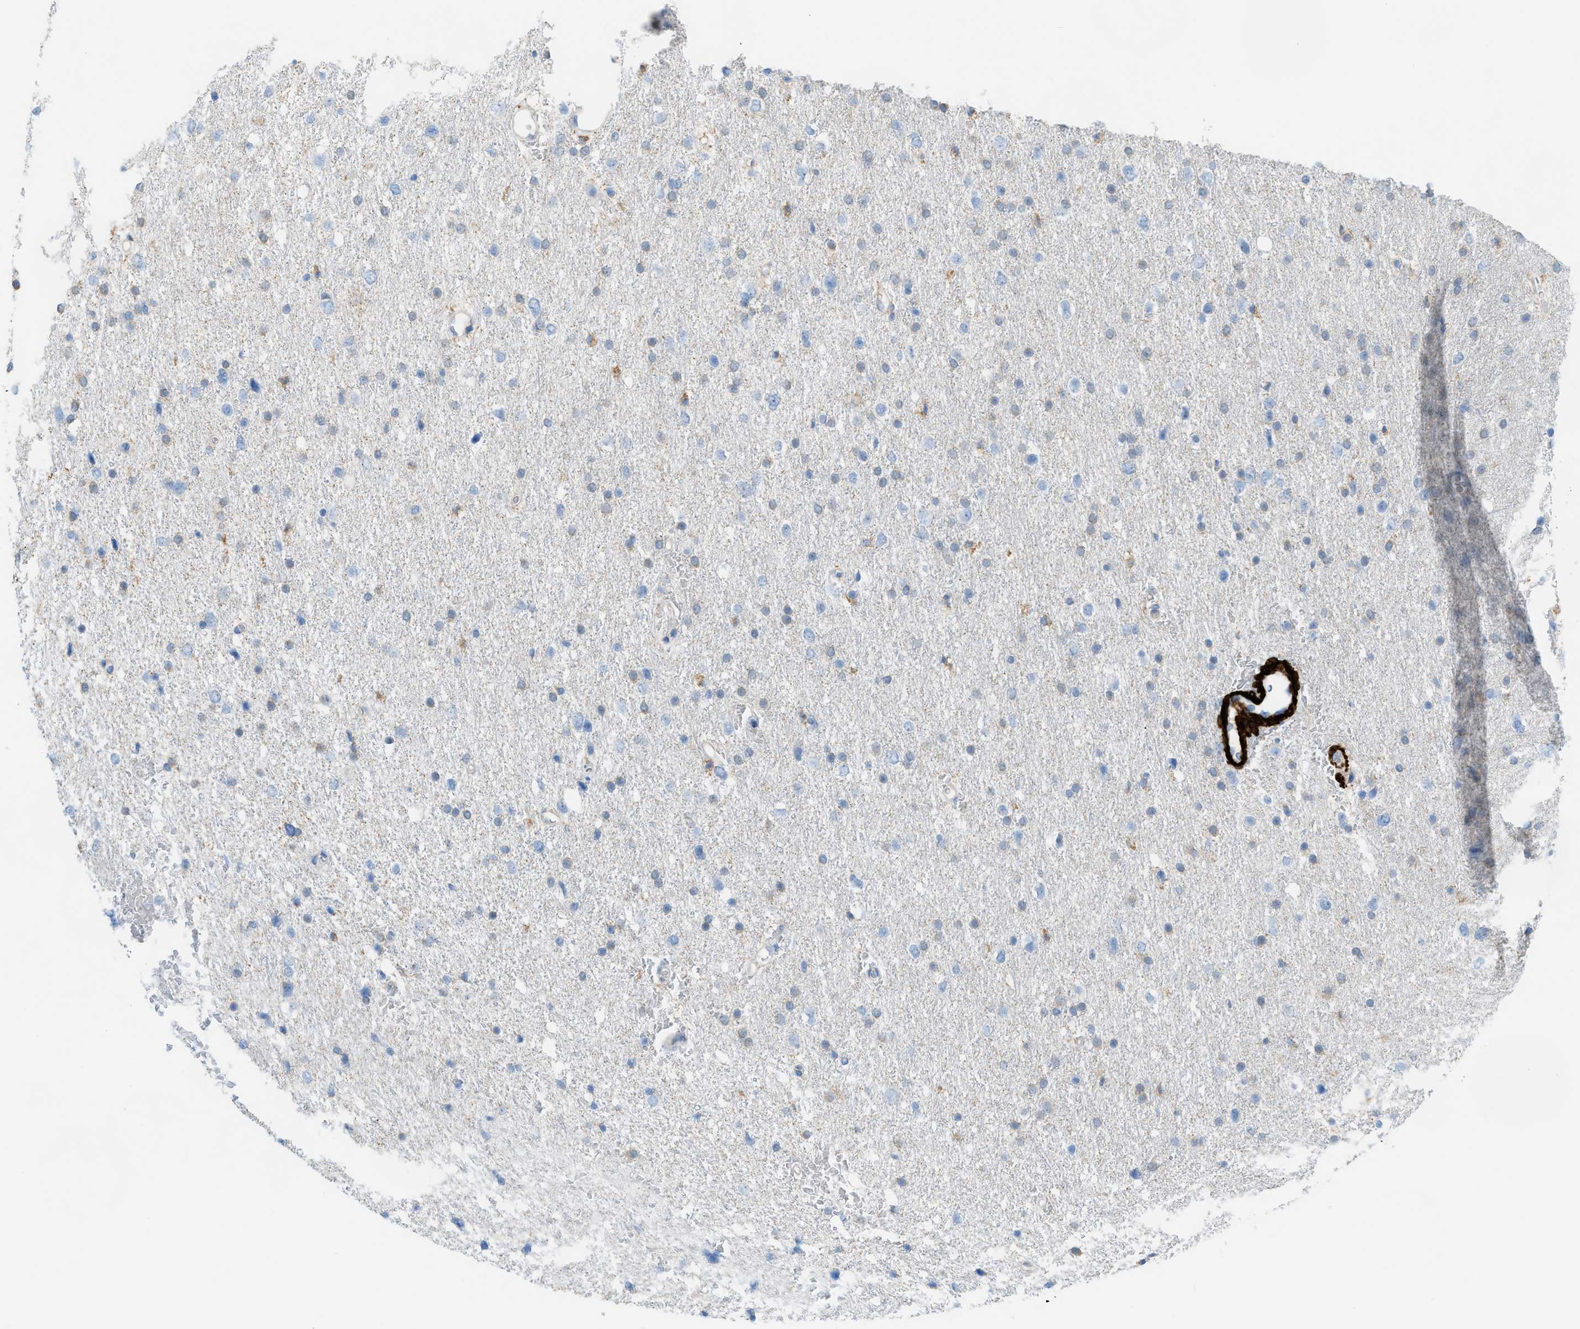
{"staining": {"intensity": "weak", "quantity": "<25%", "location": "cytoplasmic/membranous"}, "tissue": "glioma", "cell_type": "Tumor cells", "image_type": "cancer", "snomed": [{"axis": "morphology", "description": "Glioma, malignant, Low grade"}, {"axis": "topography", "description": "Brain"}], "caption": "Histopathology image shows no significant protein expression in tumor cells of malignant glioma (low-grade). The staining is performed using DAB brown chromogen with nuclei counter-stained in using hematoxylin.", "gene": "MYH11", "patient": {"sex": "female", "age": 37}}